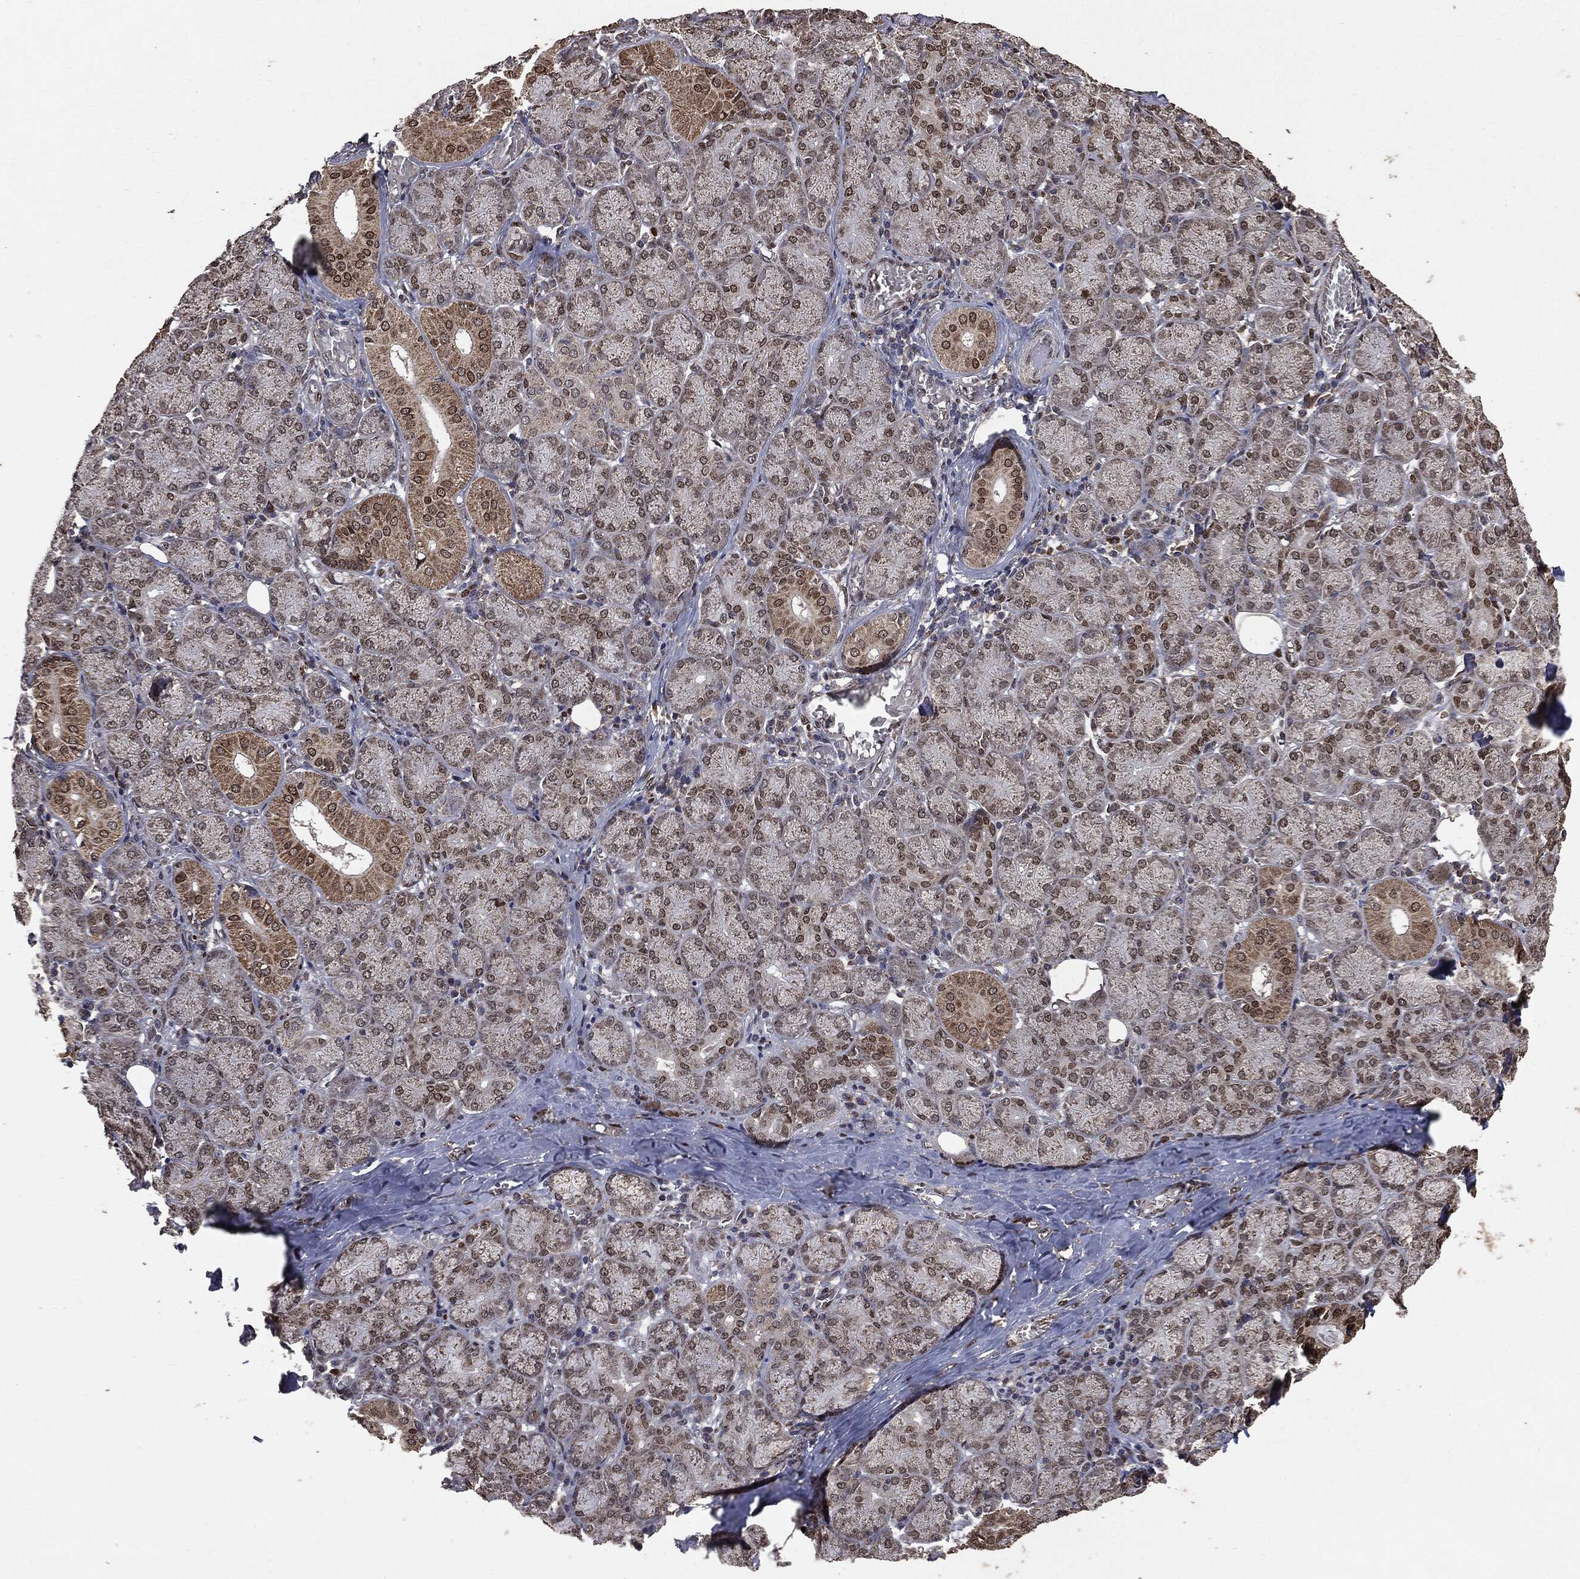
{"staining": {"intensity": "moderate", "quantity": "25%-75%", "location": "cytoplasmic/membranous,nuclear"}, "tissue": "salivary gland", "cell_type": "Glandular cells", "image_type": "normal", "snomed": [{"axis": "morphology", "description": "Normal tissue, NOS"}, {"axis": "topography", "description": "Salivary gland"}, {"axis": "topography", "description": "Peripheral nerve tissue"}], "caption": "An image of human salivary gland stained for a protein demonstrates moderate cytoplasmic/membranous,nuclear brown staining in glandular cells. (brown staining indicates protein expression, while blue staining denotes nuclei).", "gene": "PPP6R2", "patient": {"sex": "female", "age": 24}}